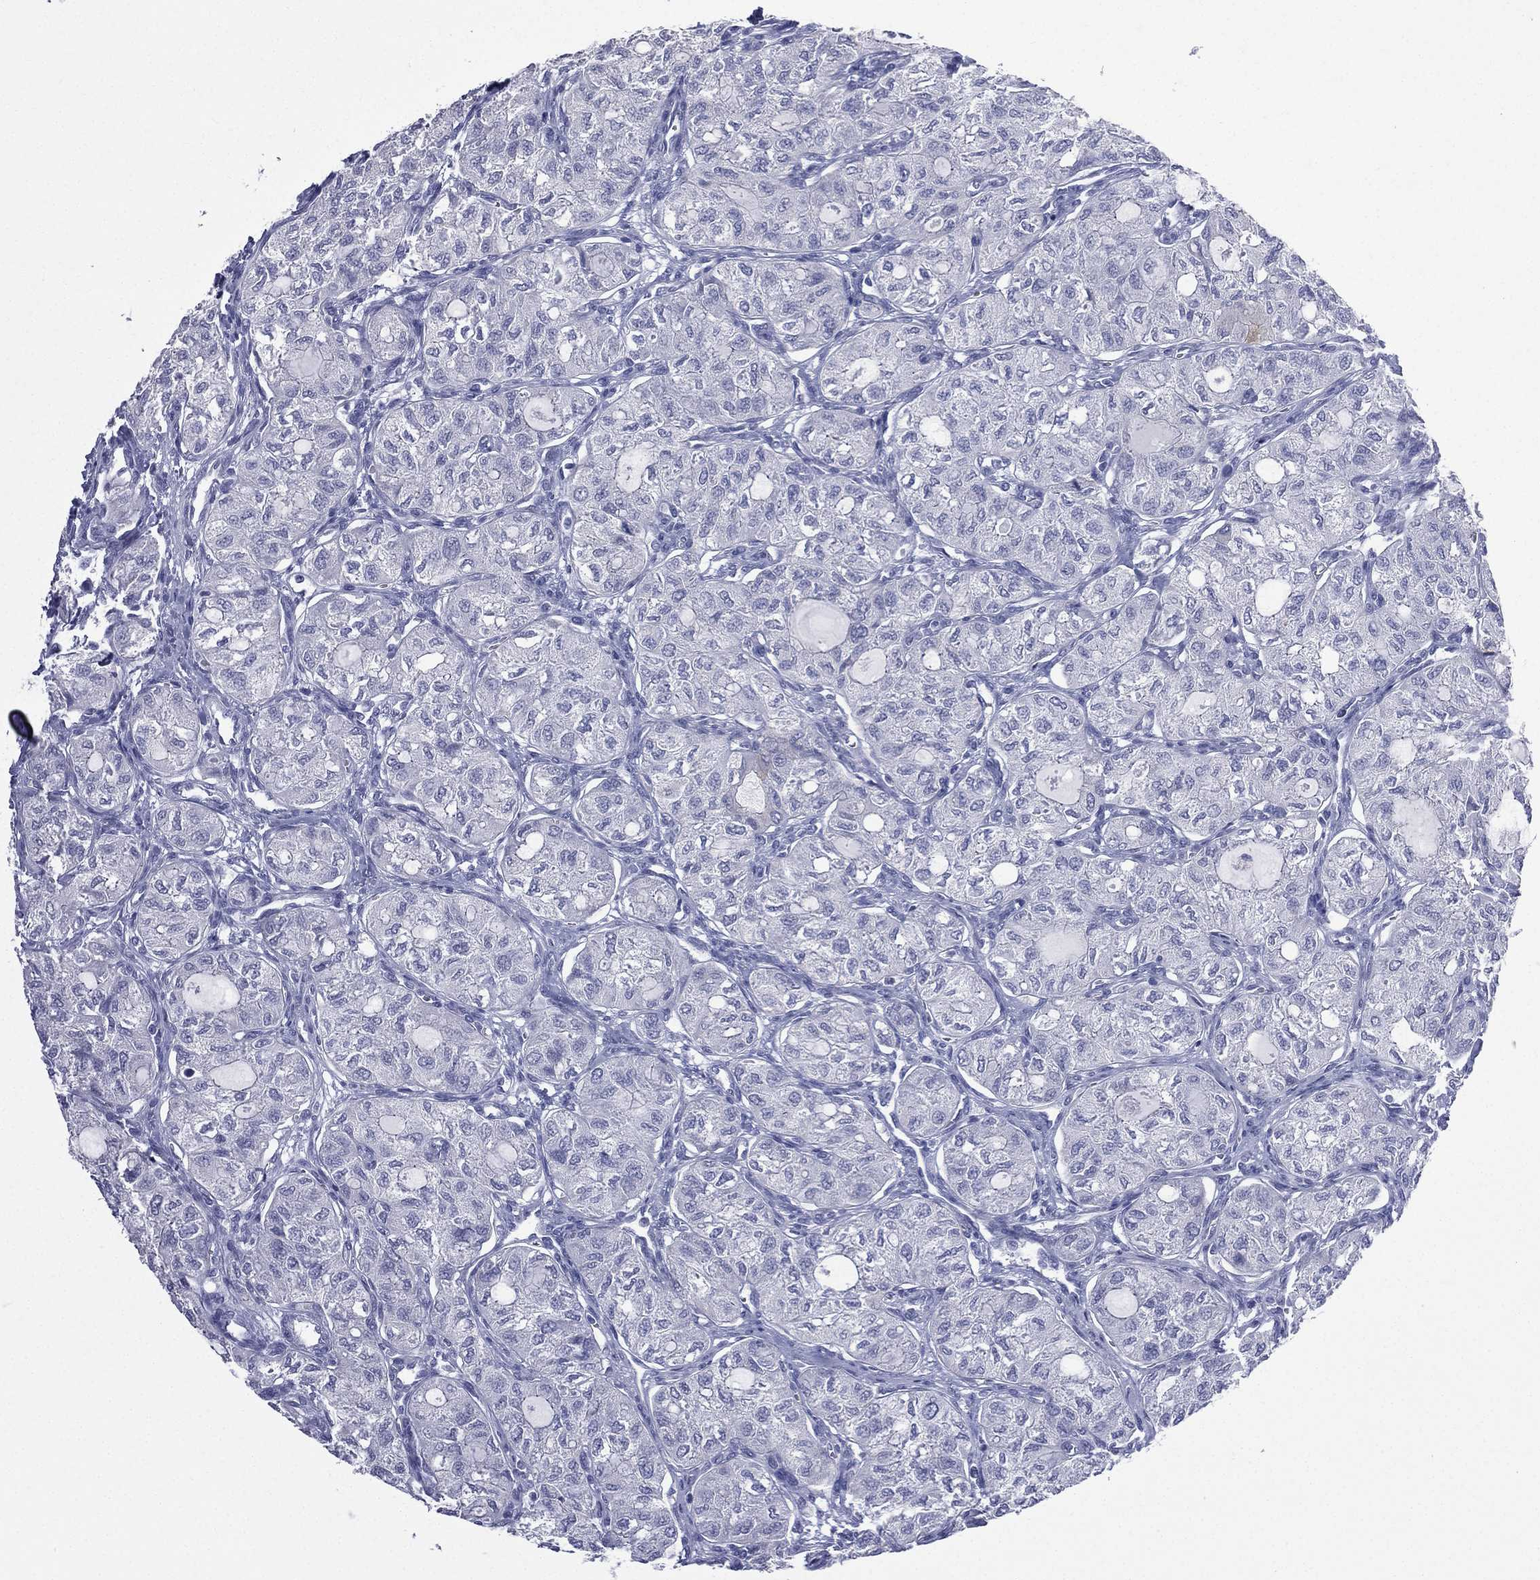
{"staining": {"intensity": "negative", "quantity": "none", "location": "none"}, "tissue": "thyroid cancer", "cell_type": "Tumor cells", "image_type": "cancer", "snomed": [{"axis": "morphology", "description": "Follicular adenoma carcinoma, NOS"}, {"axis": "topography", "description": "Thyroid gland"}], "caption": "Immunohistochemical staining of human thyroid follicular adenoma carcinoma reveals no significant expression in tumor cells.", "gene": "CES2", "patient": {"sex": "male", "age": 75}}